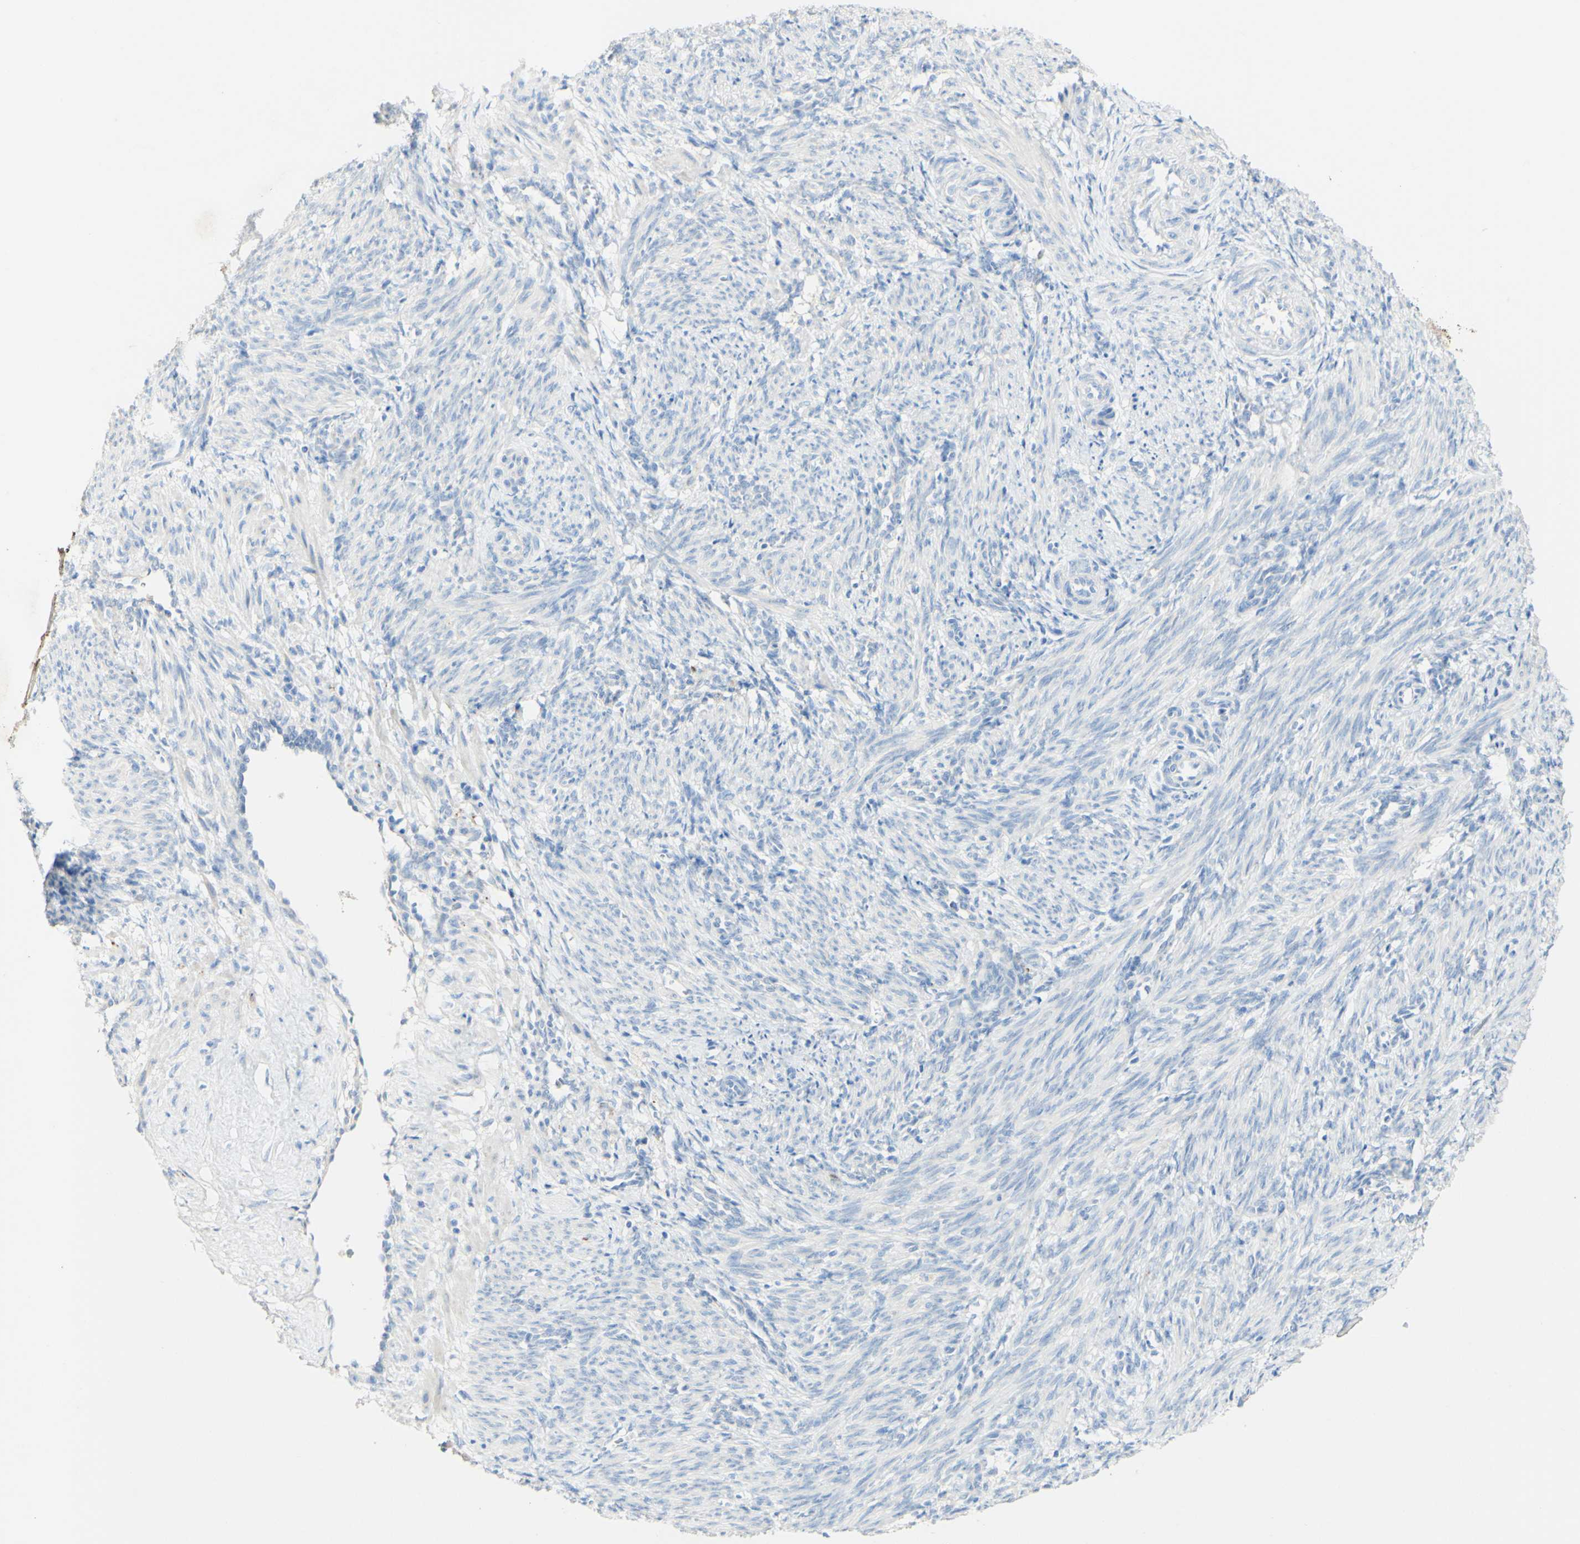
{"staining": {"intensity": "negative", "quantity": "none", "location": "none"}, "tissue": "smooth muscle", "cell_type": "Smooth muscle cells", "image_type": "normal", "snomed": [{"axis": "morphology", "description": "Normal tissue, NOS"}, {"axis": "topography", "description": "Endometrium"}], "caption": "Normal smooth muscle was stained to show a protein in brown. There is no significant expression in smooth muscle cells. (DAB IHC with hematoxylin counter stain).", "gene": "FGF4", "patient": {"sex": "female", "age": 33}}